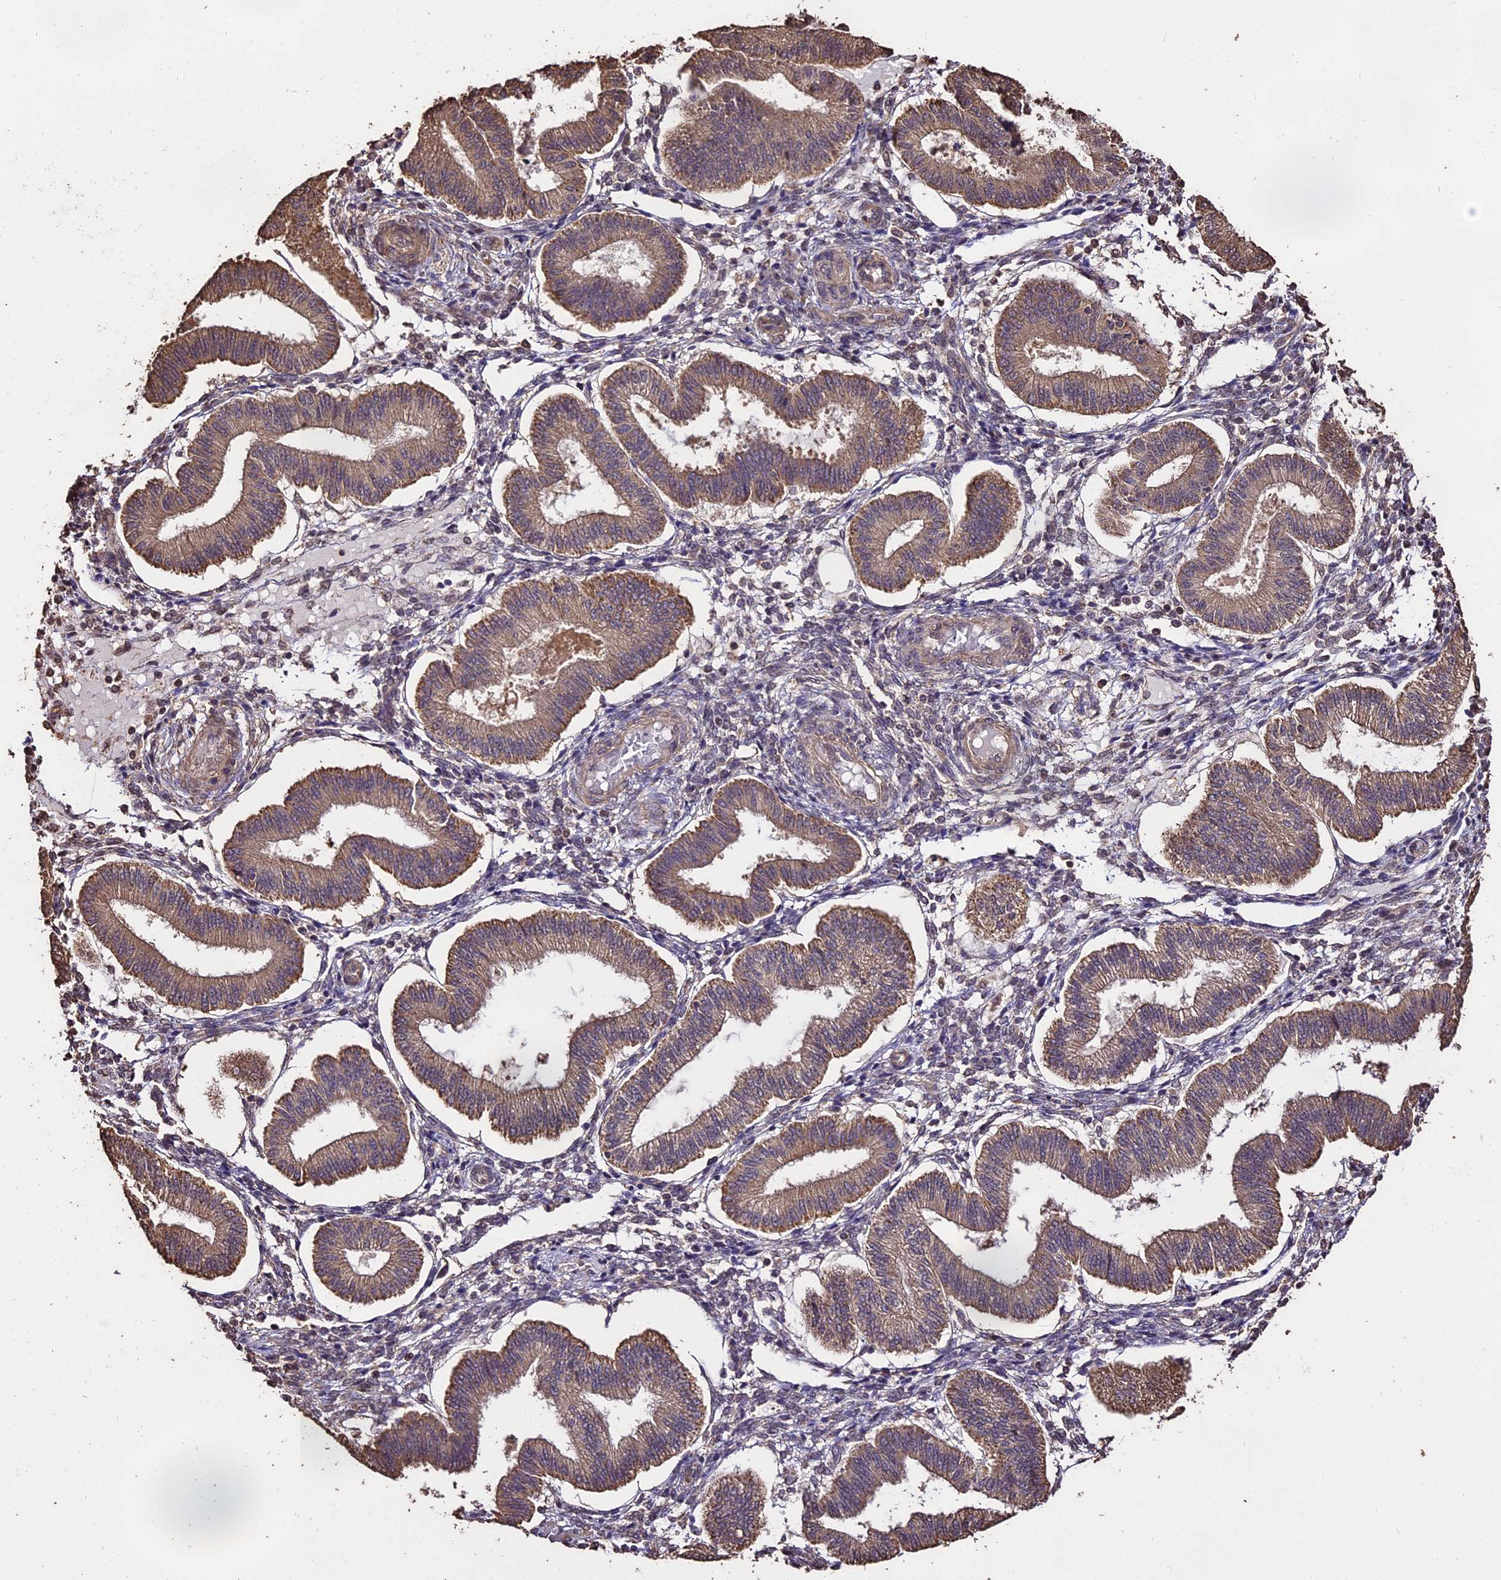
{"staining": {"intensity": "weak", "quantity": "<25%", "location": "cytoplasmic/membranous"}, "tissue": "endometrium", "cell_type": "Cells in endometrial stroma", "image_type": "normal", "snomed": [{"axis": "morphology", "description": "Normal tissue, NOS"}, {"axis": "topography", "description": "Endometrium"}], "caption": "The image exhibits no staining of cells in endometrial stroma in normal endometrium. The staining is performed using DAB brown chromogen with nuclei counter-stained in using hematoxylin.", "gene": "PGPEP1L", "patient": {"sex": "female", "age": 39}}